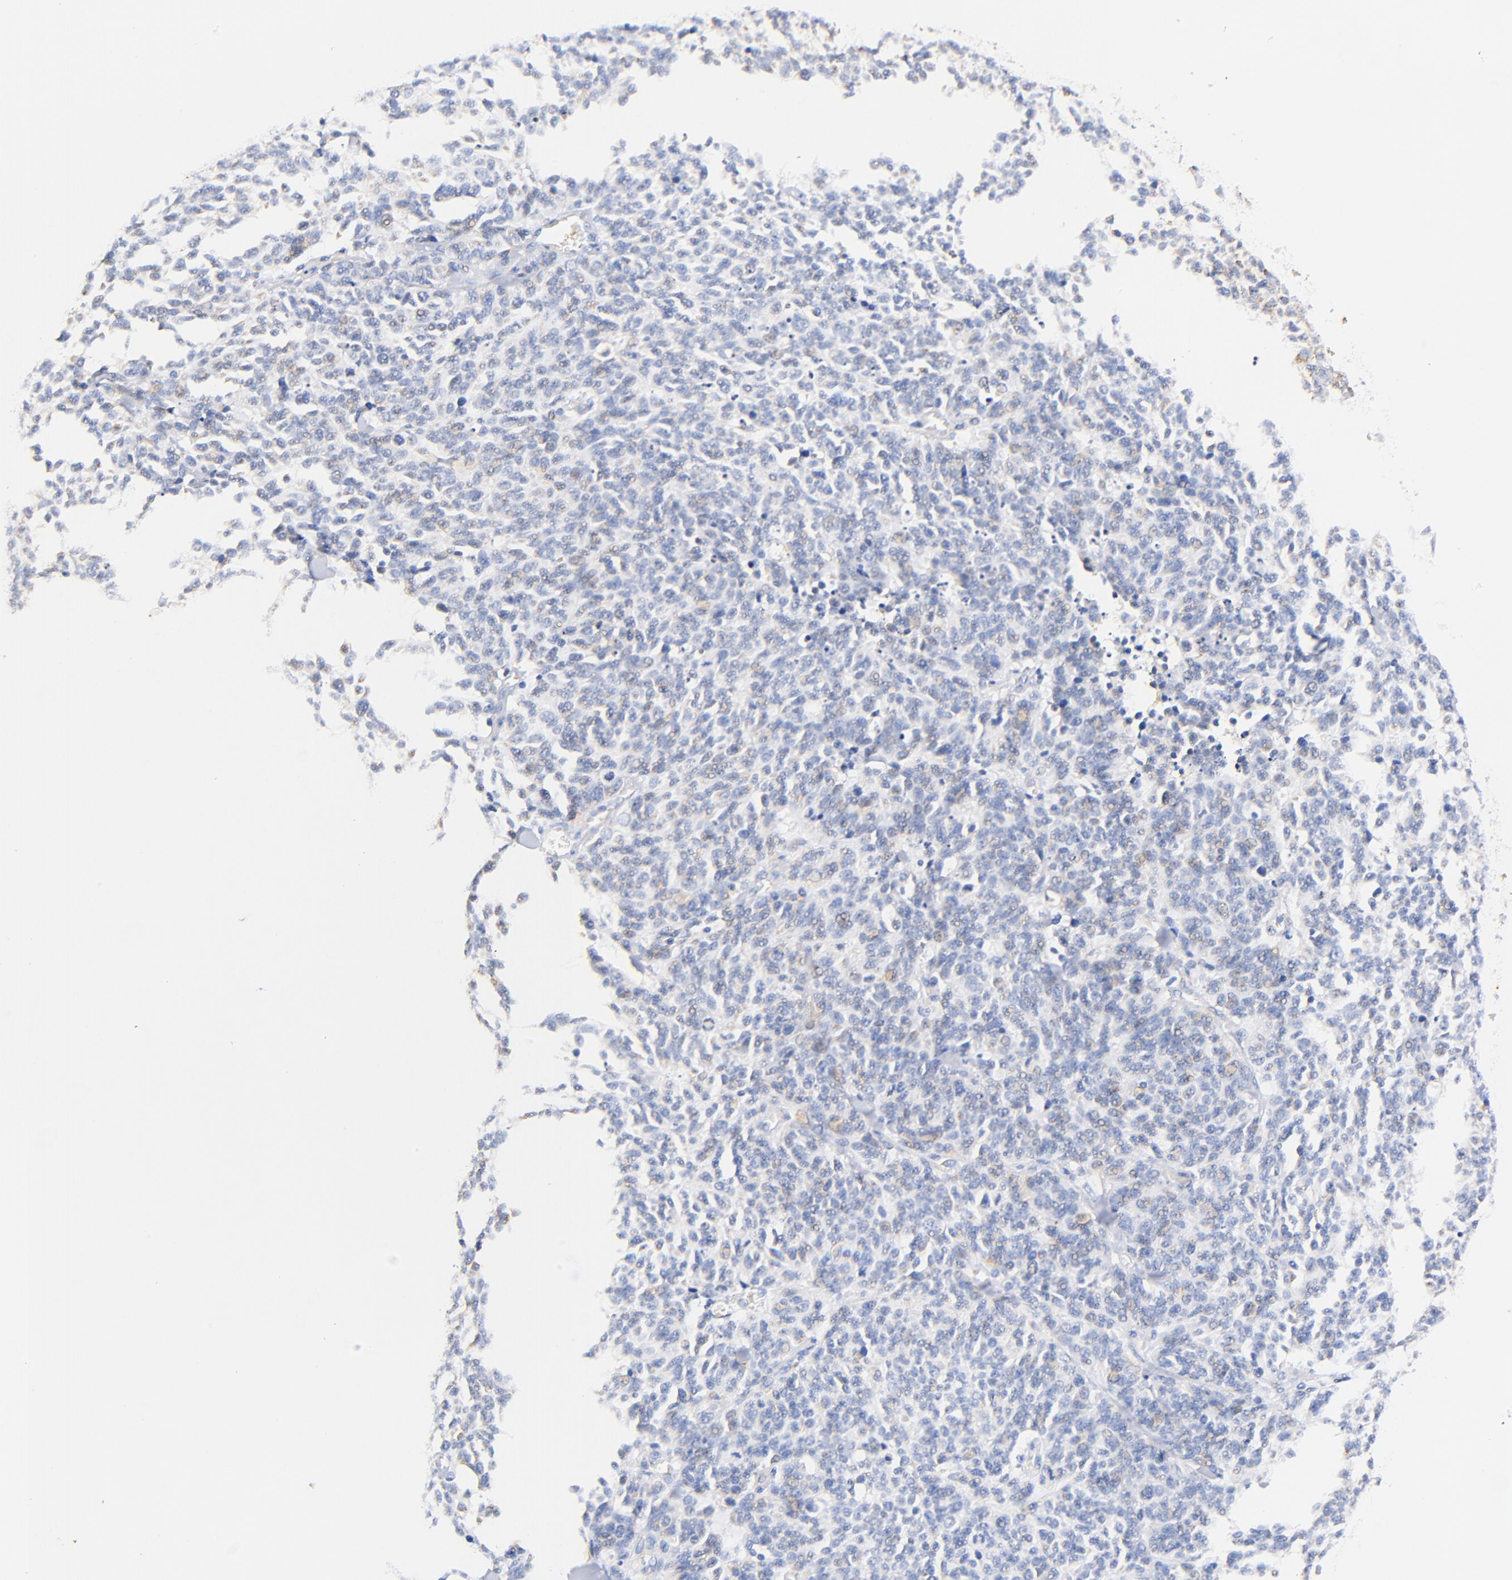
{"staining": {"intensity": "negative", "quantity": "none", "location": "none"}, "tissue": "lung cancer", "cell_type": "Tumor cells", "image_type": "cancer", "snomed": [{"axis": "morphology", "description": "Neoplasm, malignant, NOS"}, {"axis": "topography", "description": "Lung"}], "caption": "Tumor cells show no significant positivity in lung cancer (malignant neoplasm). The staining is performed using DAB brown chromogen with nuclei counter-stained in using hematoxylin.", "gene": "ATP5F1D", "patient": {"sex": "female", "age": 58}}